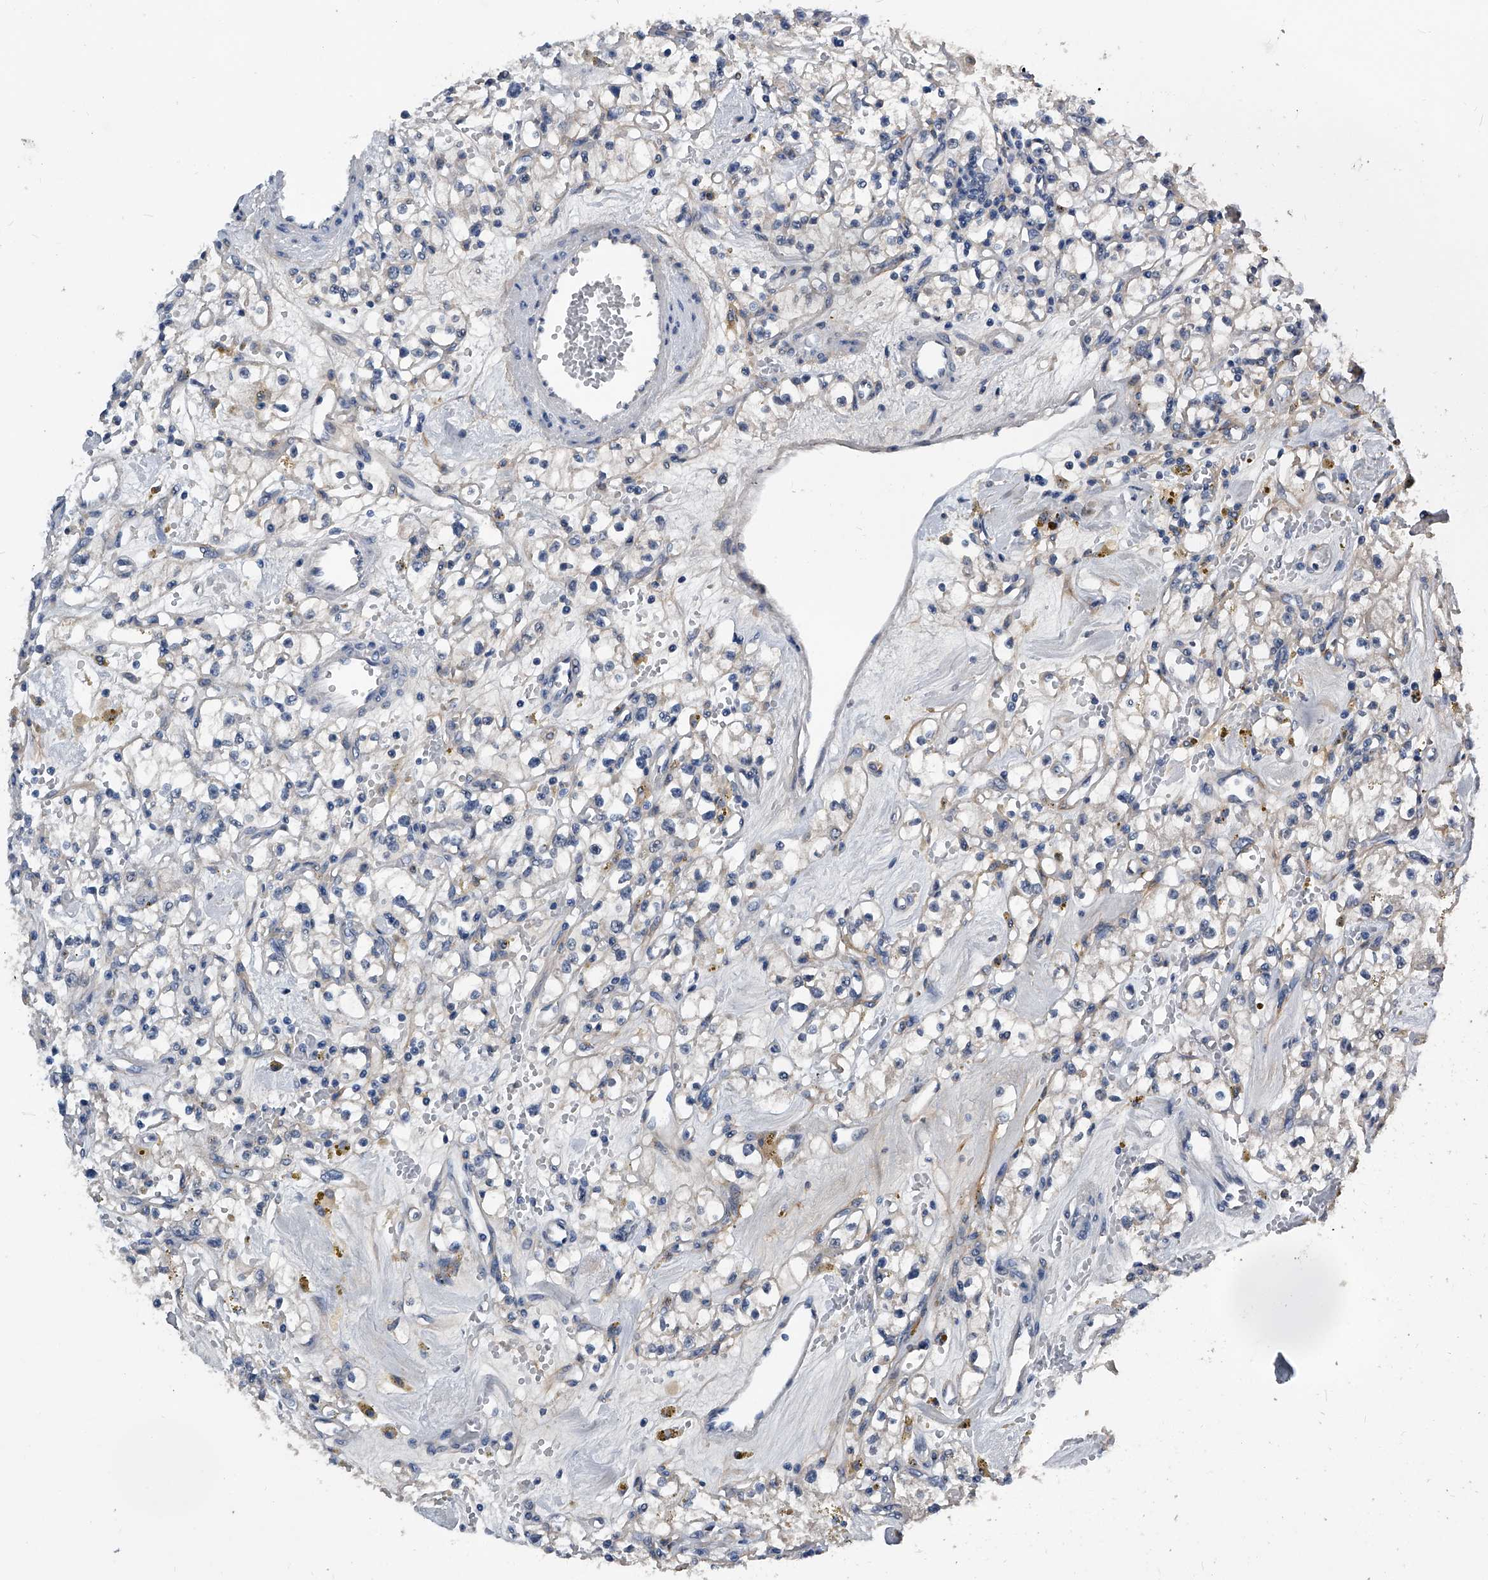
{"staining": {"intensity": "negative", "quantity": "none", "location": "none"}, "tissue": "renal cancer", "cell_type": "Tumor cells", "image_type": "cancer", "snomed": [{"axis": "morphology", "description": "Adenocarcinoma, NOS"}, {"axis": "topography", "description": "Kidney"}], "caption": "Protein analysis of renal adenocarcinoma displays no significant staining in tumor cells.", "gene": "PHACTR1", "patient": {"sex": "male", "age": 56}}